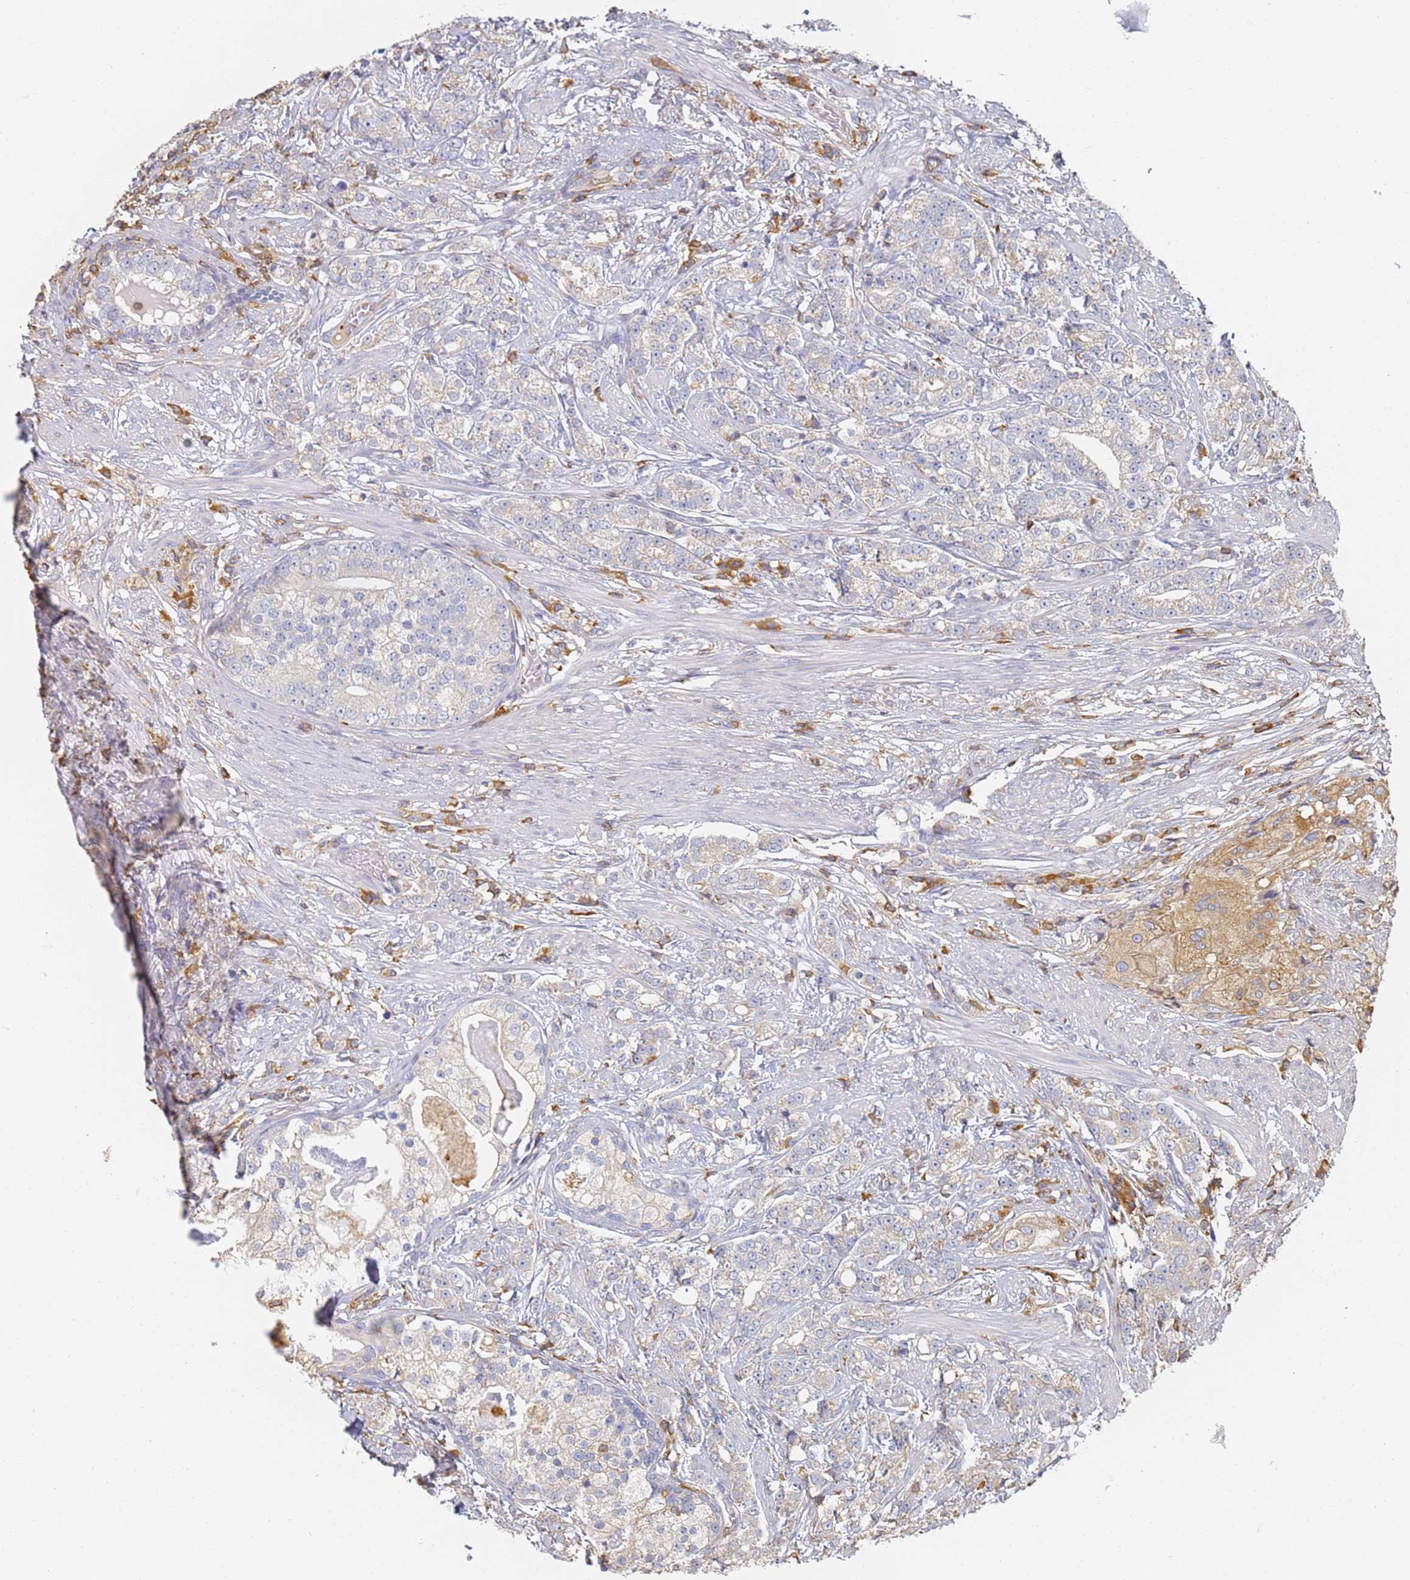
{"staining": {"intensity": "negative", "quantity": "none", "location": "none"}, "tissue": "prostate cancer", "cell_type": "Tumor cells", "image_type": "cancer", "snomed": [{"axis": "morphology", "description": "Adenocarcinoma, High grade"}, {"axis": "topography", "description": "Prostate"}], "caption": "A histopathology image of high-grade adenocarcinoma (prostate) stained for a protein reveals no brown staining in tumor cells. (DAB IHC with hematoxylin counter stain).", "gene": "BIN2", "patient": {"sex": "male", "age": 69}}